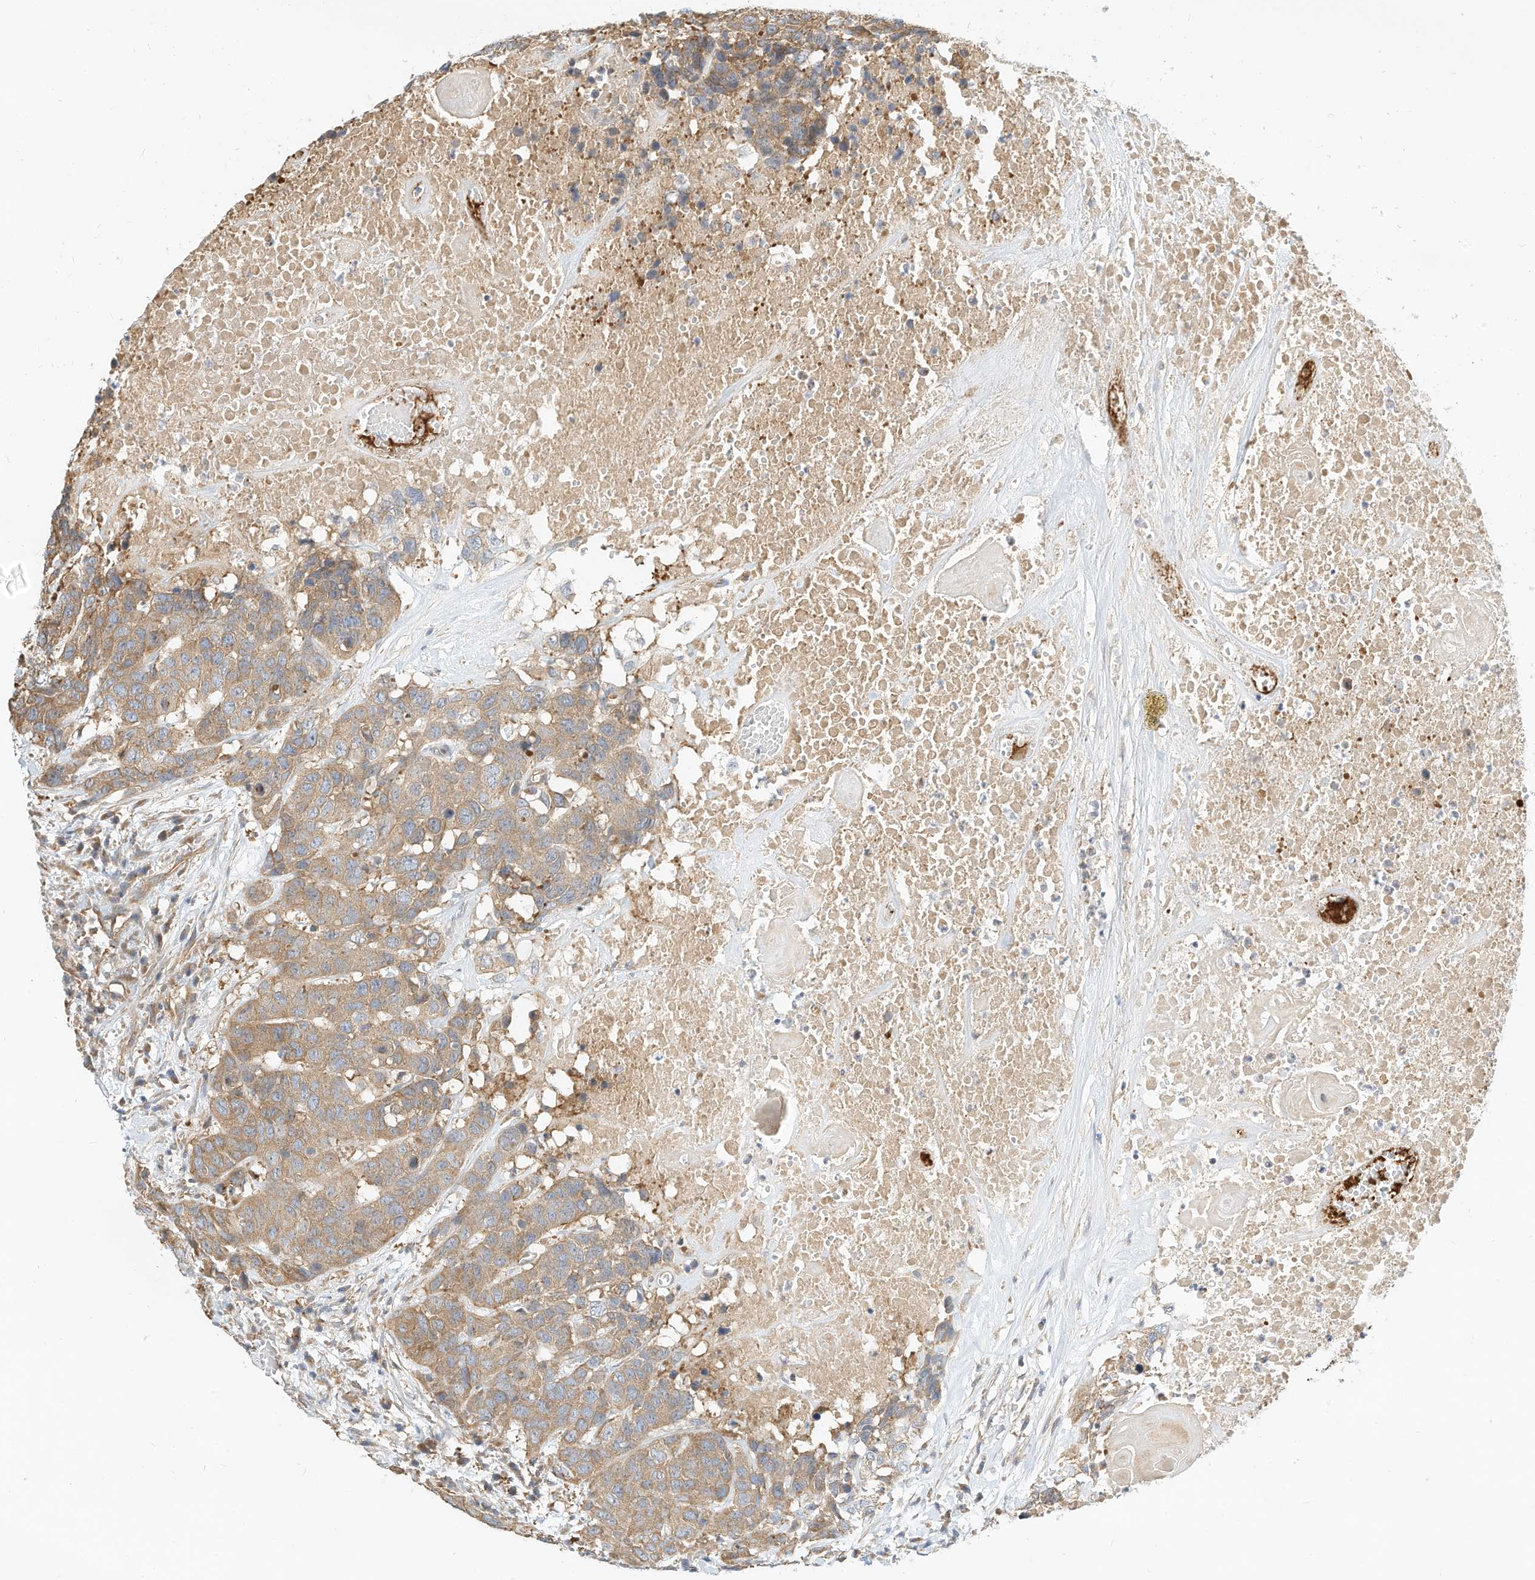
{"staining": {"intensity": "weak", "quantity": ">75%", "location": "cytoplasmic/membranous"}, "tissue": "head and neck cancer", "cell_type": "Tumor cells", "image_type": "cancer", "snomed": [{"axis": "morphology", "description": "Squamous cell carcinoma, NOS"}, {"axis": "topography", "description": "Head-Neck"}], "caption": "Human head and neck cancer stained with a brown dye demonstrates weak cytoplasmic/membranous positive expression in approximately >75% of tumor cells.", "gene": "OFD1", "patient": {"sex": "male", "age": 66}}